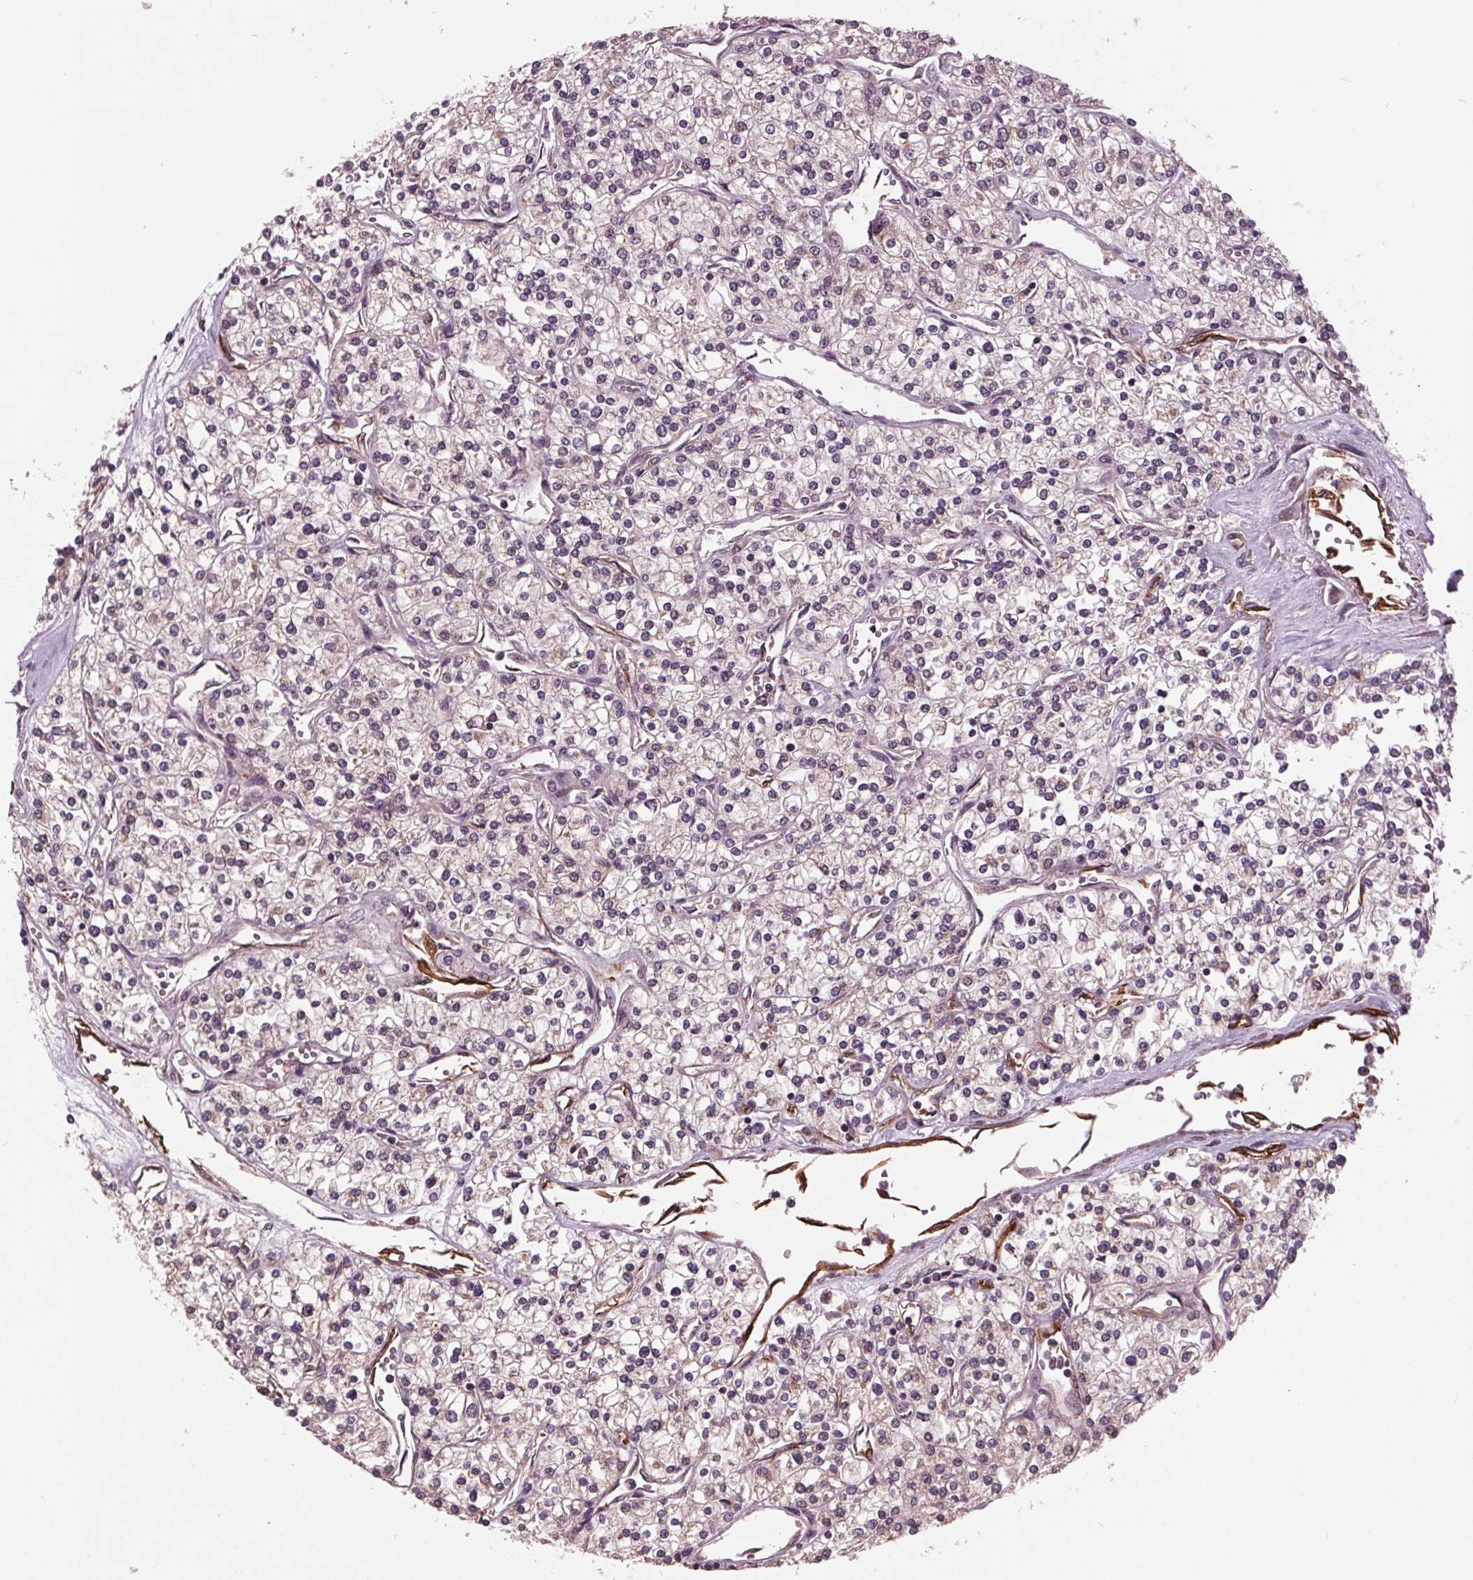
{"staining": {"intensity": "negative", "quantity": "none", "location": "none"}, "tissue": "renal cancer", "cell_type": "Tumor cells", "image_type": "cancer", "snomed": [{"axis": "morphology", "description": "Adenocarcinoma, NOS"}, {"axis": "topography", "description": "Kidney"}], "caption": "An IHC photomicrograph of renal adenocarcinoma is shown. There is no staining in tumor cells of renal adenocarcinoma.", "gene": "MAPK8", "patient": {"sex": "male", "age": 80}}